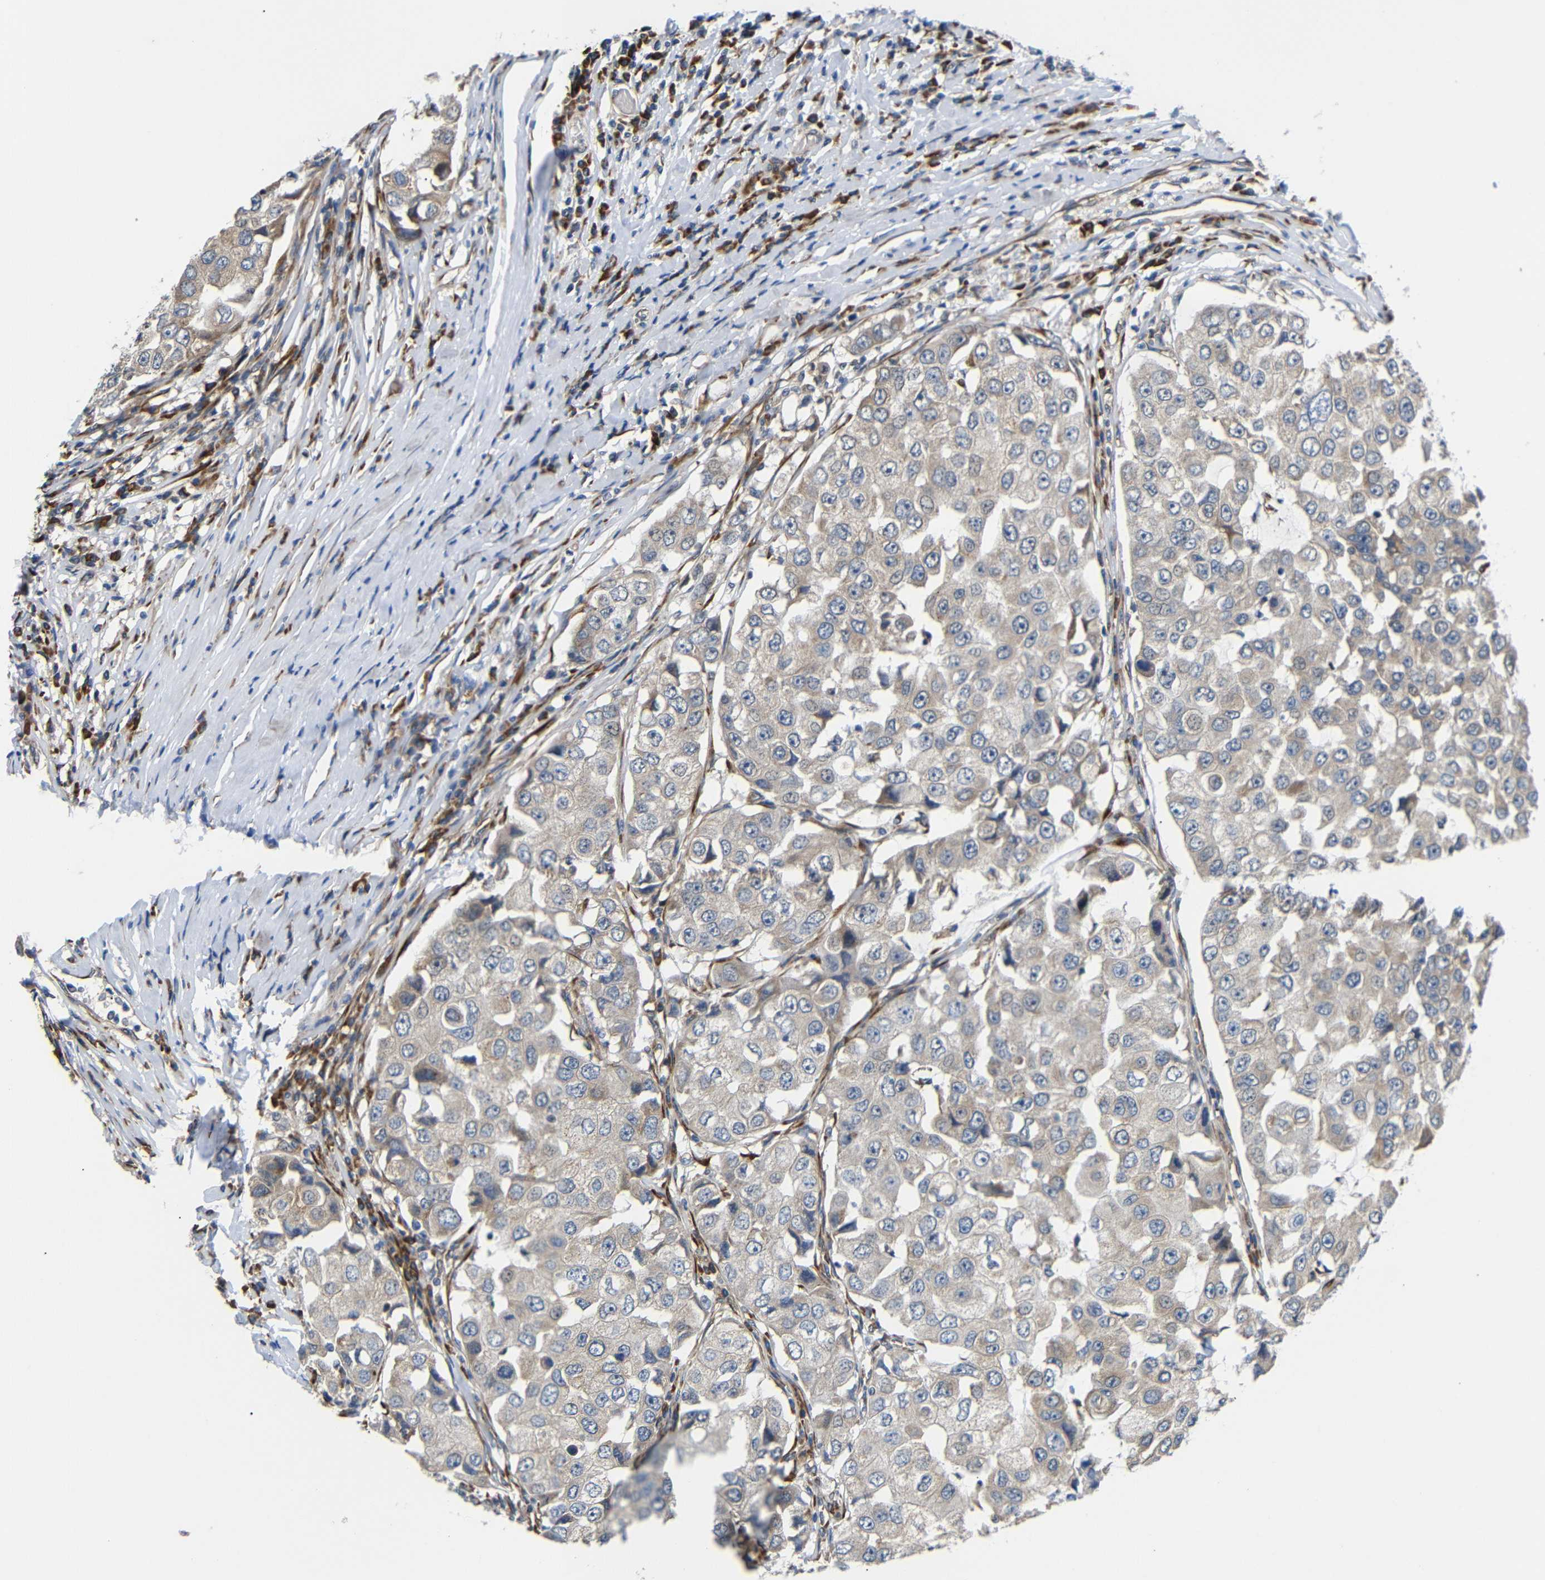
{"staining": {"intensity": "weak", "quantity": ">75%", "location": "cytoplasmic/membranous"}, "tissue": "breast cancer", "cell_type": "Tumor cells", "image_type": "cancer", "snomed": [{"axis": "morphology", "description": "Duct carcinoma"}, {"axis": "topography", "description": "Breast"}], "caption": "Breast infiltrating ductal carcinoma tissue demonstrates weak cytoplasmic/membranous expression in approximately >75% of tumor cells, visualized by immunohistochemistry. Using DAB (brown) and hematoxylin (blue) stains, captured at high magnification using brightfield microscopy.", "gene": "KANK4", "patient": {"sex": "female", "age": 27}}